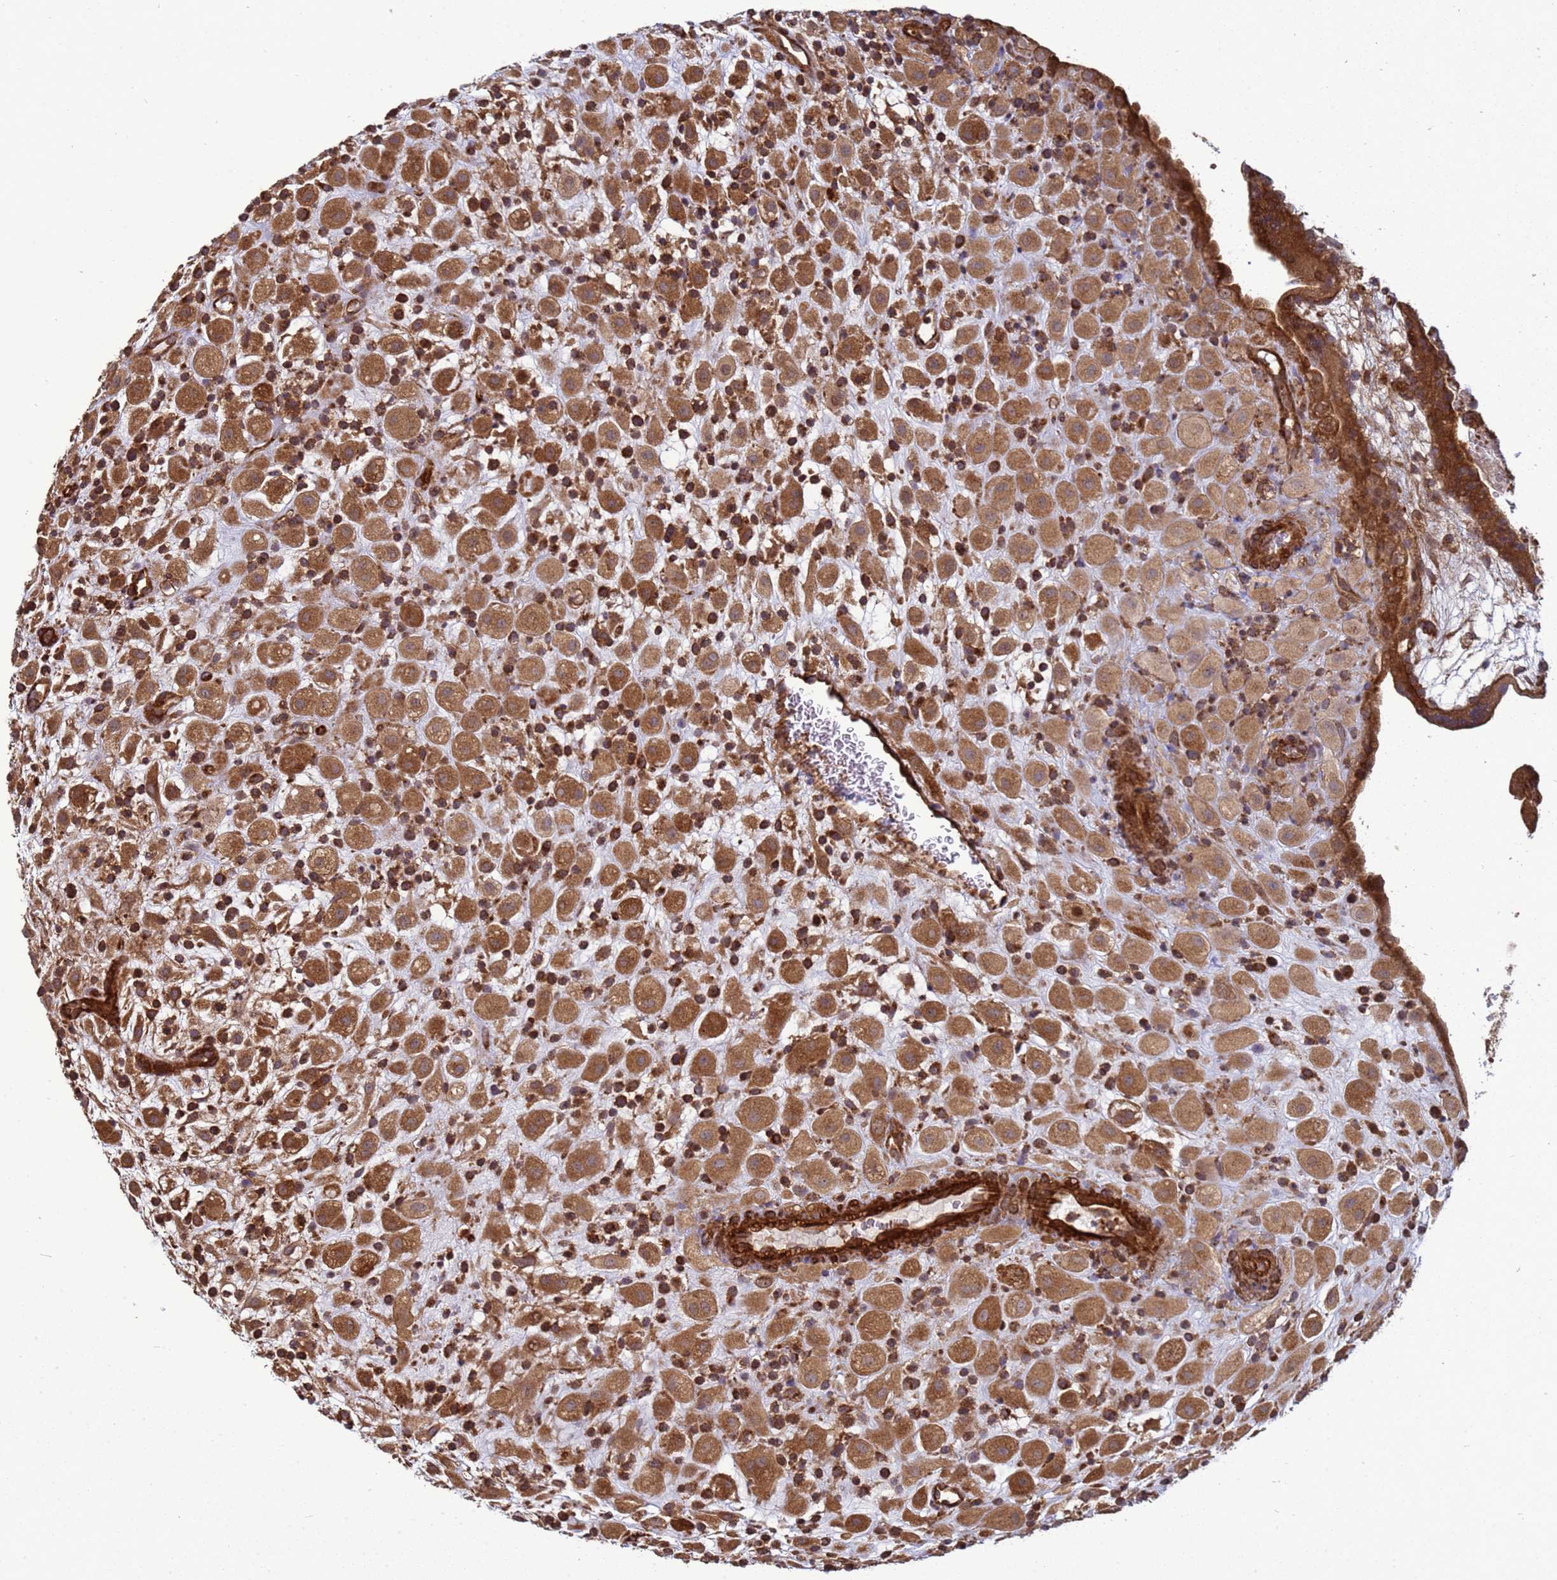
{"staining": {"intensity": "strong", "quantity": ">75%", "location": "cytoplasmic/membranous"}, "tissue": "placenta", "cell_type": "Decidual cells", "image_type": "normal", "snomed": [{"axis": "morphology", "description": "Normal tissue, NOS"}, {"axis": "topography", "description": "Placenta"}], "caption": "Placenta was stained to show a protein in brown. There is high levels of strong cytoplasmic/membranous staining in about >75% of decidual cells. The protein is stained brown, and the nuclei are stained in blue (DAB IHC with brightfield microscopy, high magnification).", "gene": "CNOT1", "patient": {"sex": "female", "age": 35}}